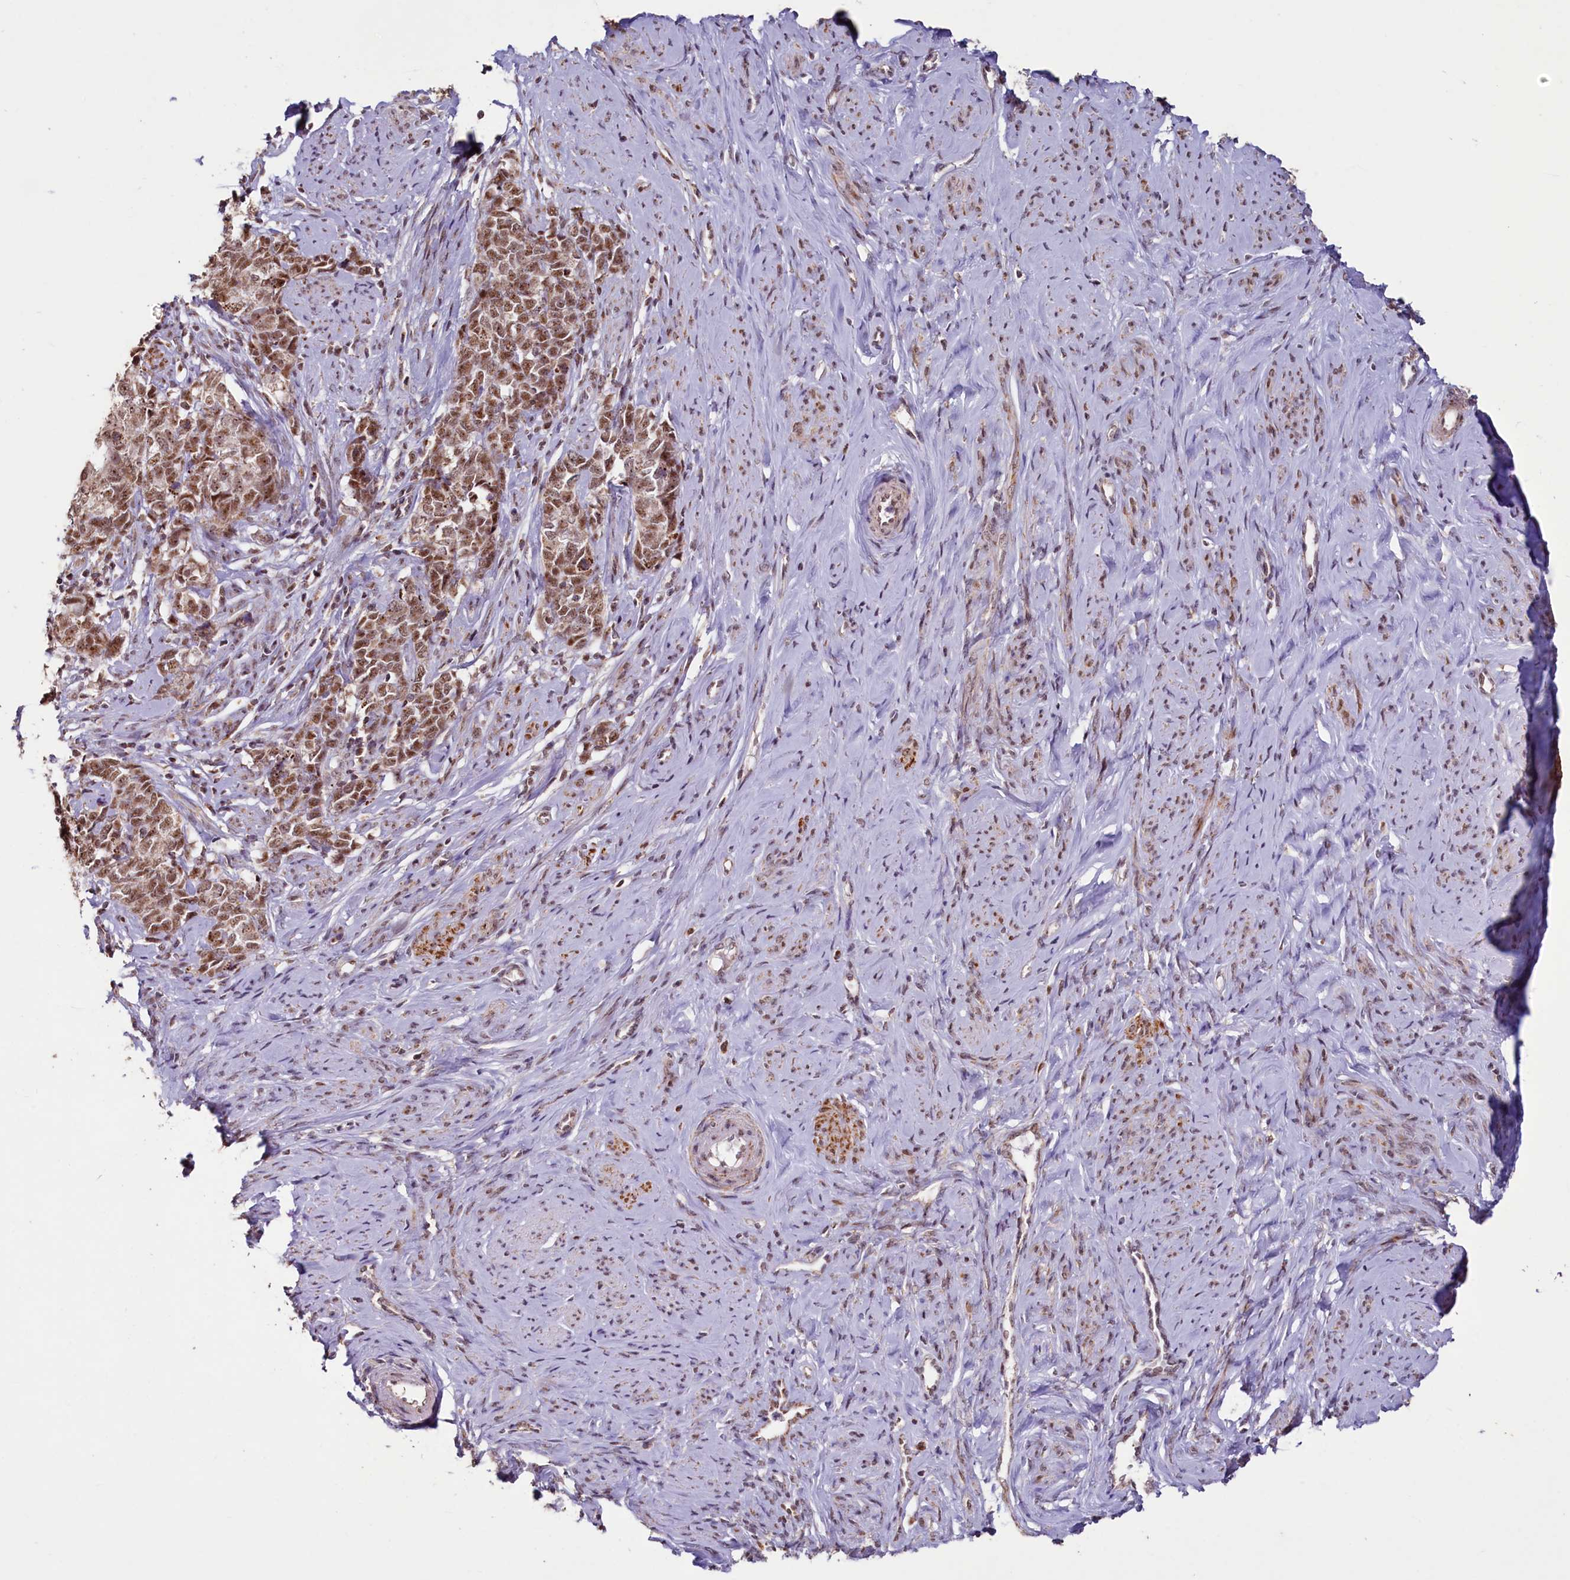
{"staining": {"intensity": "moderate", "quantity": ">75%", "location": "nuclear"}, "tissue": "cervical cancer", "cell_type": "Tumor cells", "image_type": "cancer", "snomed": [{"axis": "morphology", "description": "Squamous cell carcinoma, NOS"}, {"axis": "topography", "description": "Cervix"}], "caption": "IHC of human cervical cancer (squamous cell carcinoma) demonstrates medium levels of moderate nuclear positivity in approximately >75% of tumor cells. The staining was performed using DAB to visualize the protein expression in brown, while the nuclei were stained in blue with hematoxylin (Magnification: 20x).", "gene": "PDE6D", "patient": {"sex": "female", "age": 63}}